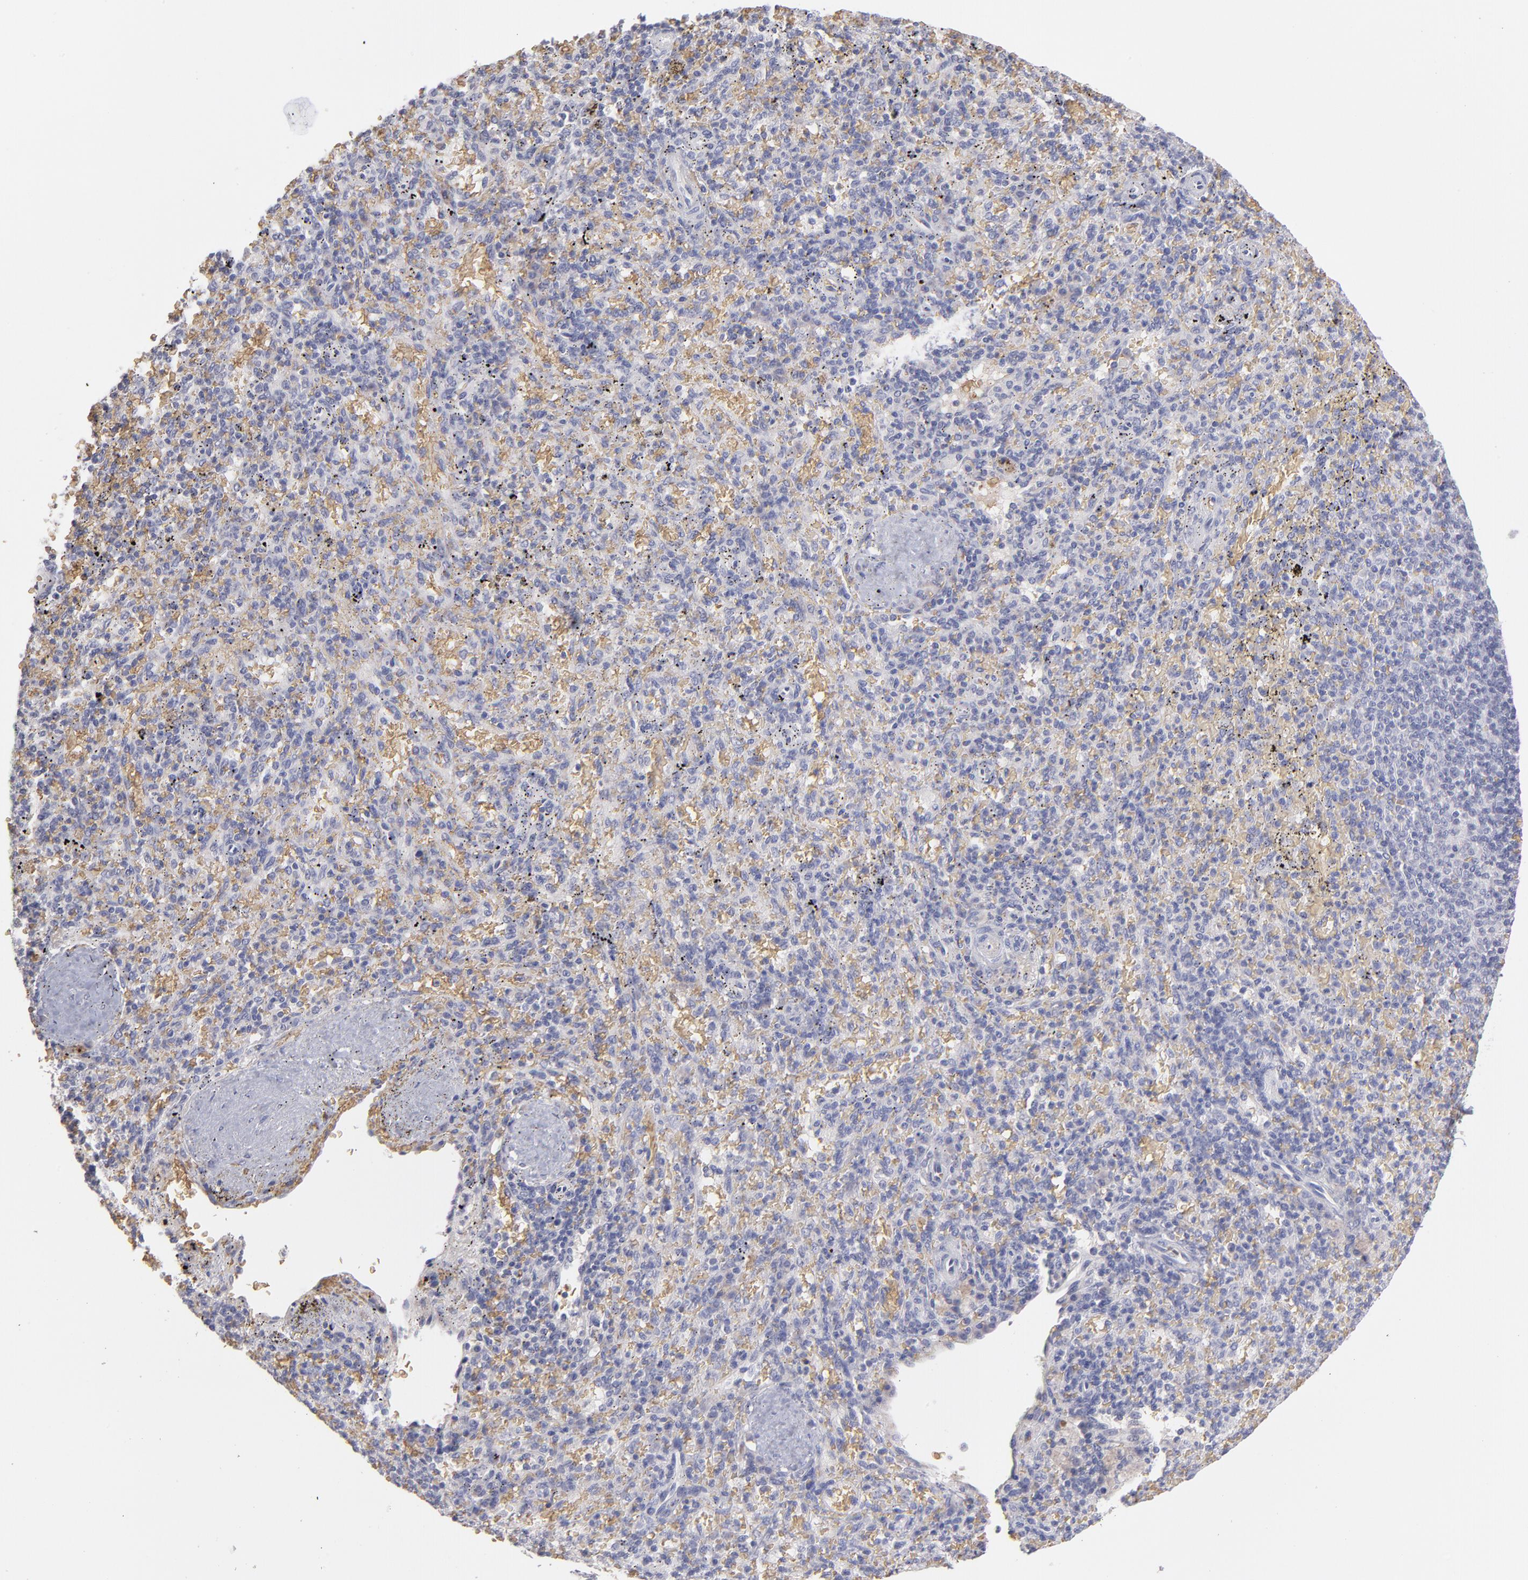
{"staining": {"intensity": "negative", "quantity": "none", "location": "none"}, "tissue": "spleen", "cell_type": "Cells in red pulp", "image_type": "normal", "snomed": [{"axis": "morphology", "description": "Normal tissue, NOS"}, {"axis": "topography", "description": "Spleen"}], "caption": "Normal spleen was stained to show a protein in brown. There is no significant expression in cells in red pulp.", "gene": "F13B", "patient": {"sex": "female", "age": 43}}